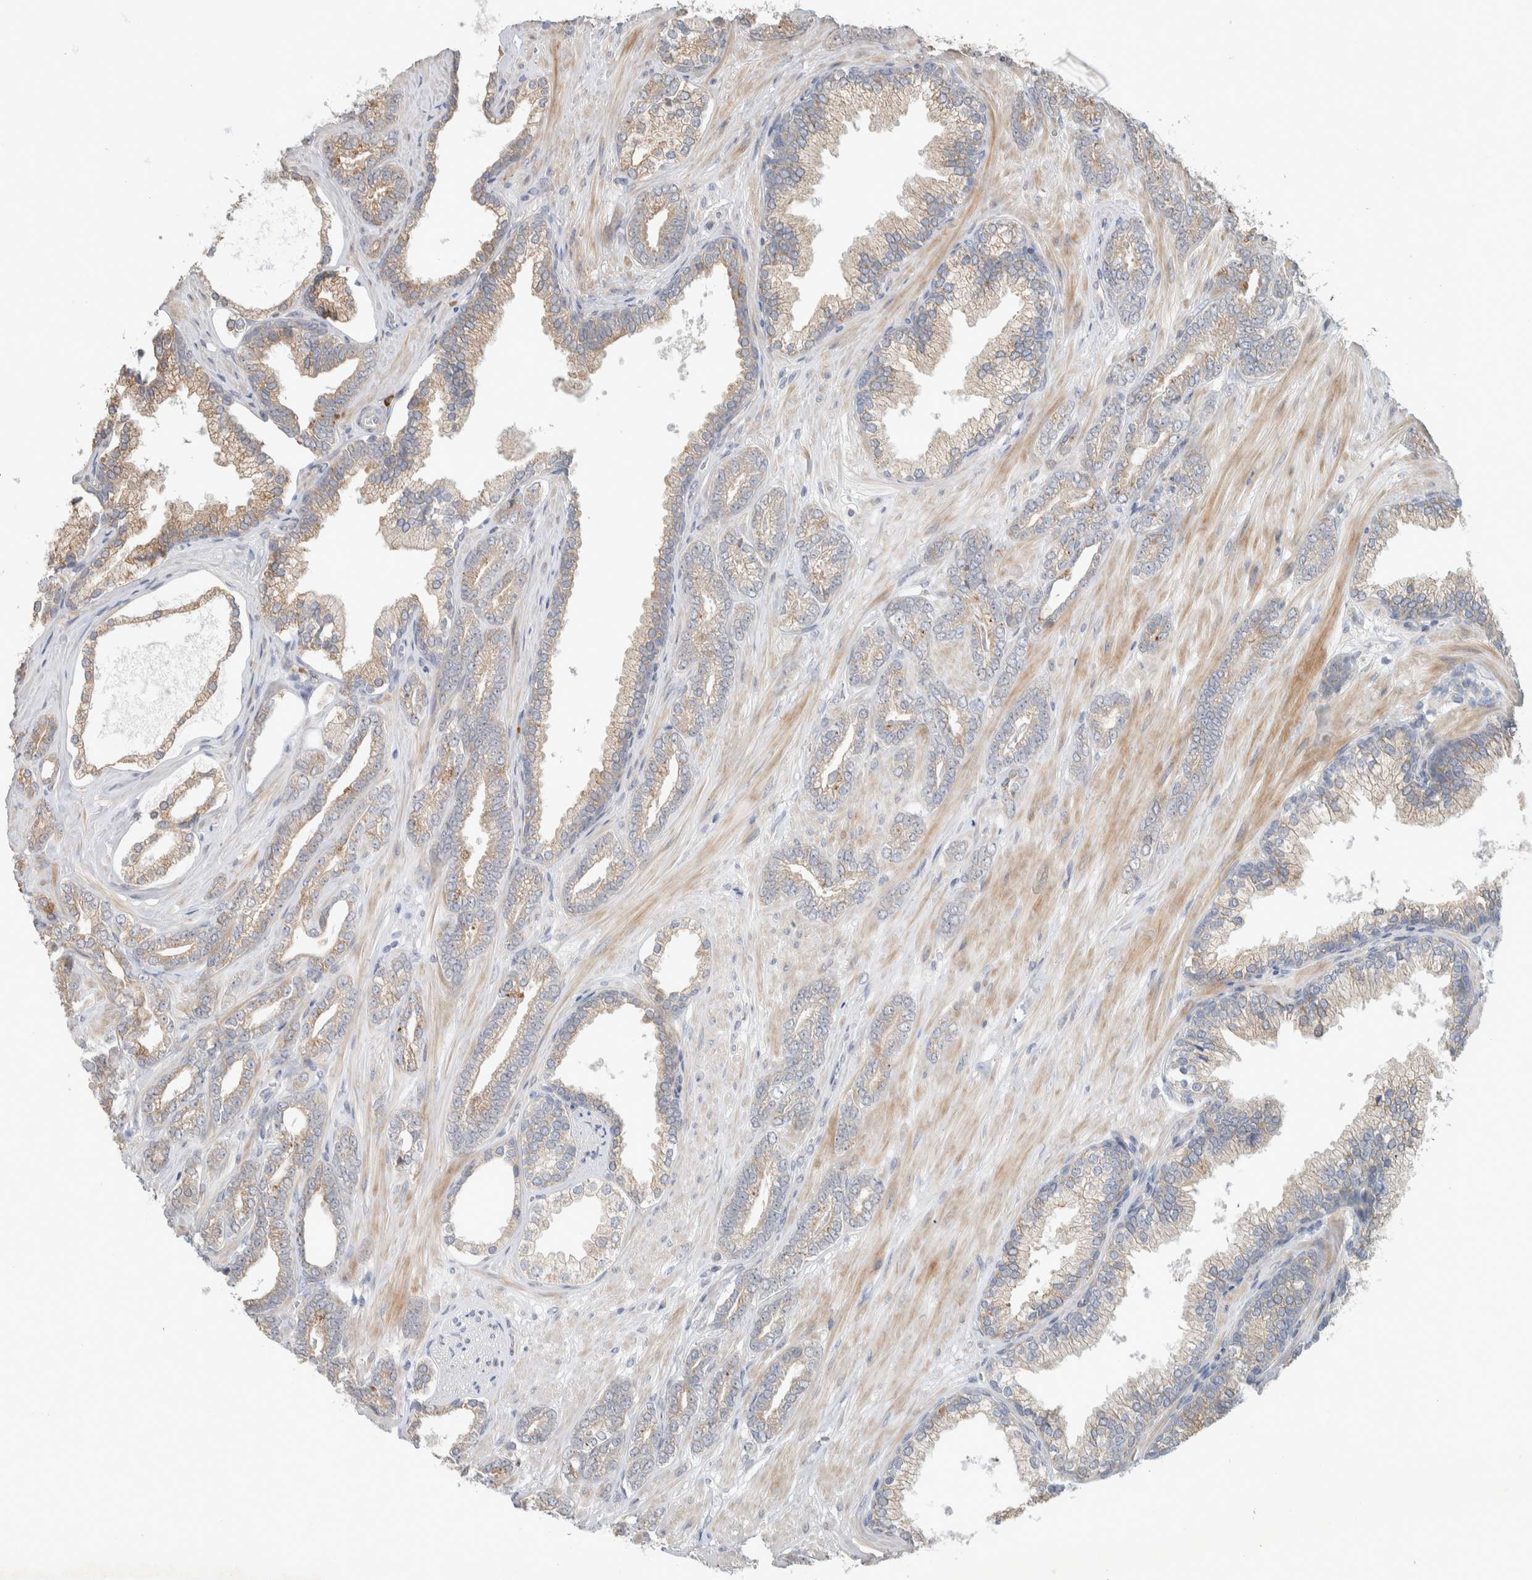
{"staining": {"intensity": "weak", "quantity": "25%-75%", "location": "cytoplasmic/membranous"}, "tissue": "prostate cancer", "cell_type": "Tumor cells", "image_type": "cancer", "snomed": [{"axis": "morphology", "description": "Adenocarcinoma, Low grade"}, {"axis": "topography", "description": "Prostate"}], "caption": "Immunohistochemical staining of prostate cancer exhibits low levels of weak cytoplasmic/membranous expression in about 25%-75% of tumor cells. (IHC, brightfield microscopy, high magnification).", "gene": "ADCY8", "patient": {"sex": "male", "age": 71}}